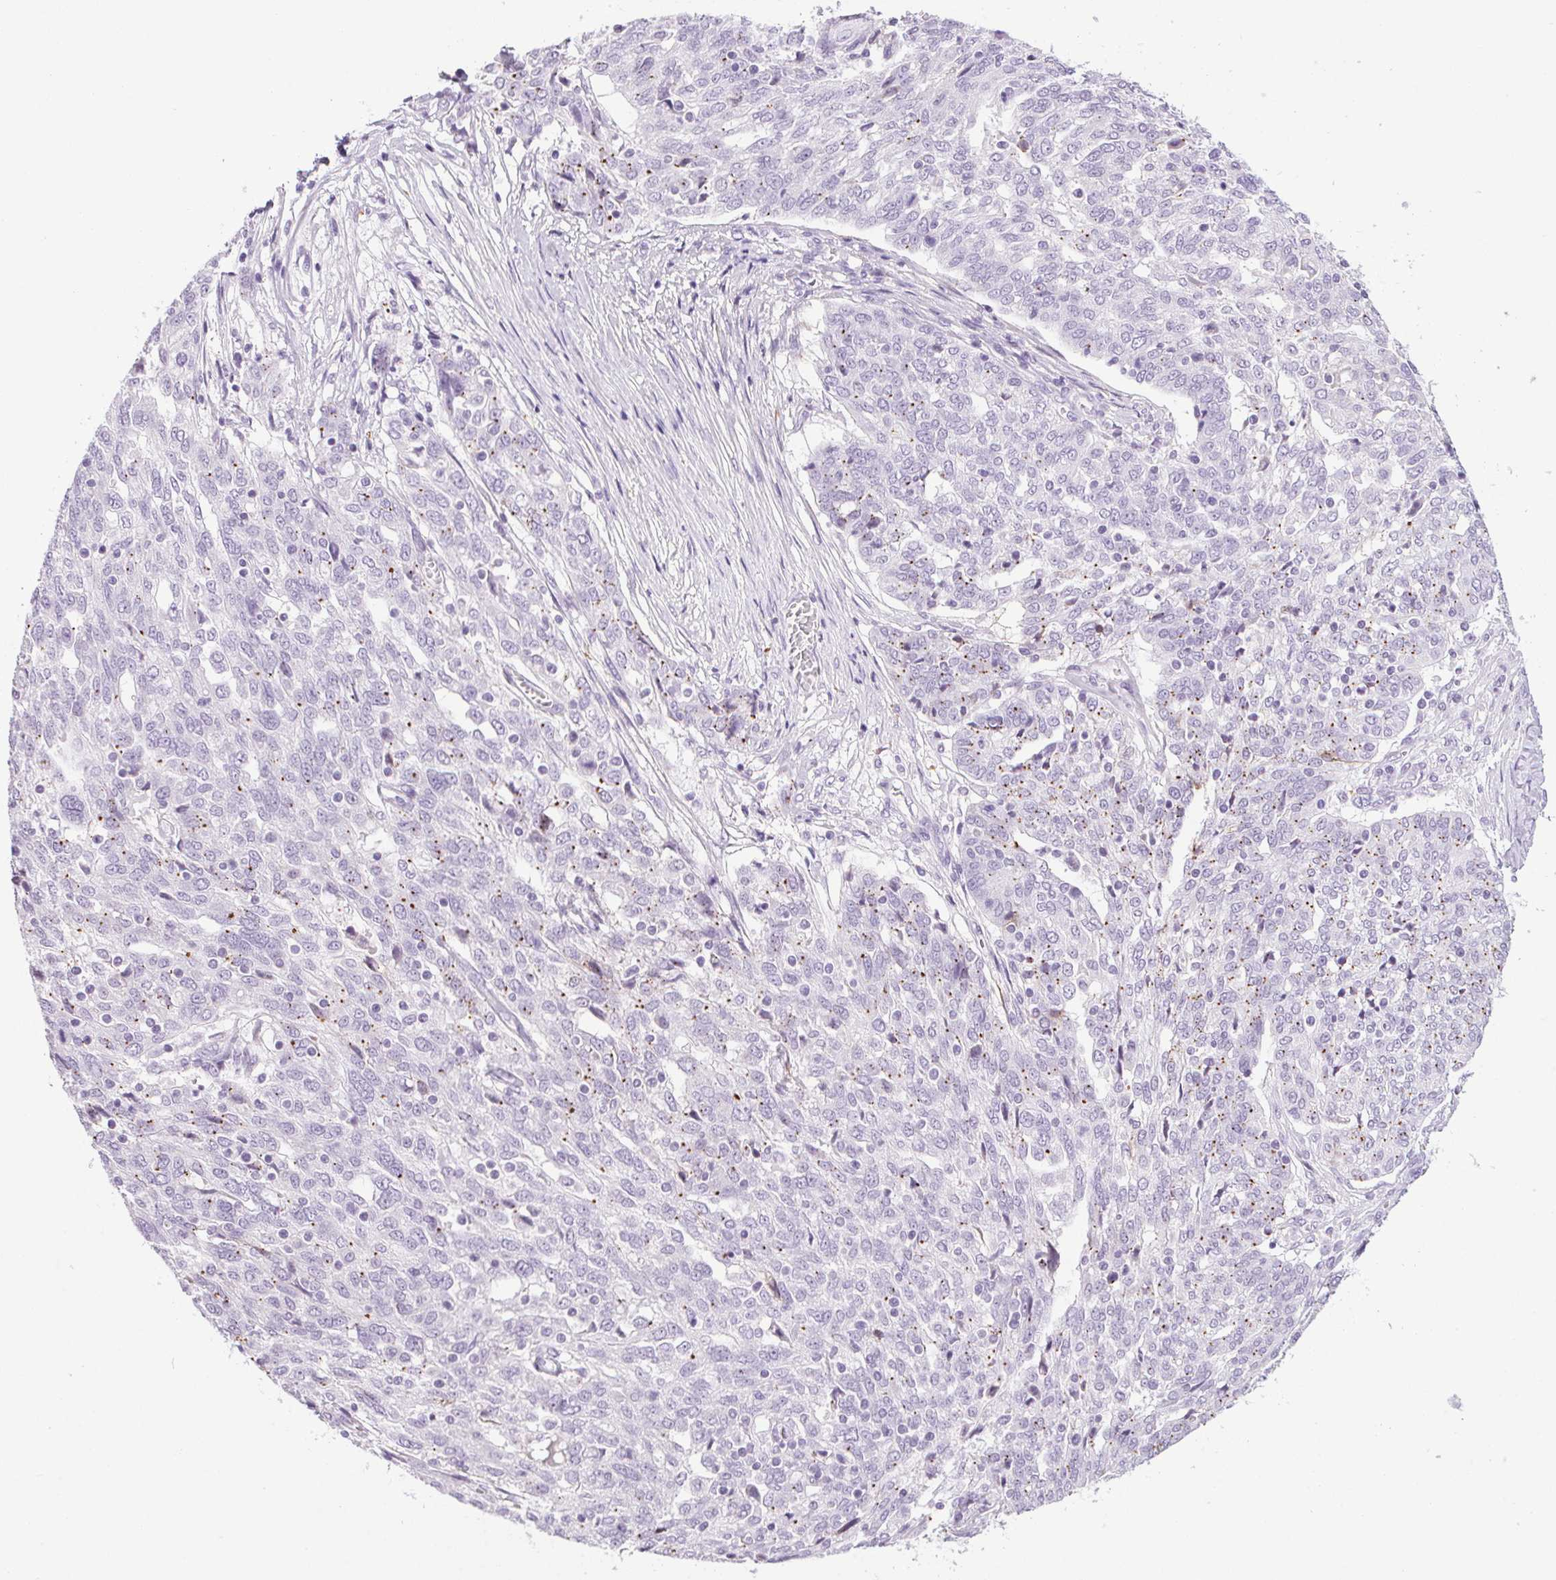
{"staining": {"intensity": "negative", "quantity": "none", "location": "none"}, "tissue": "ovarian cancer", "cell_type": "Tumor cells", "image_type": "cancer", "snomed": [{"axis": "morphology", "description": "Cystadenocarcinoma, serous, NOS"}, {"axis": "topography", "description": "Ovary"}], "caption": "Immunohistochemical staining of serous cystadenocarcinoma (ovarian) demonstrates no significant staining in tumor cells.", "gene": "TMEM88B", "patient": {"sex": "female", "age": 67}}